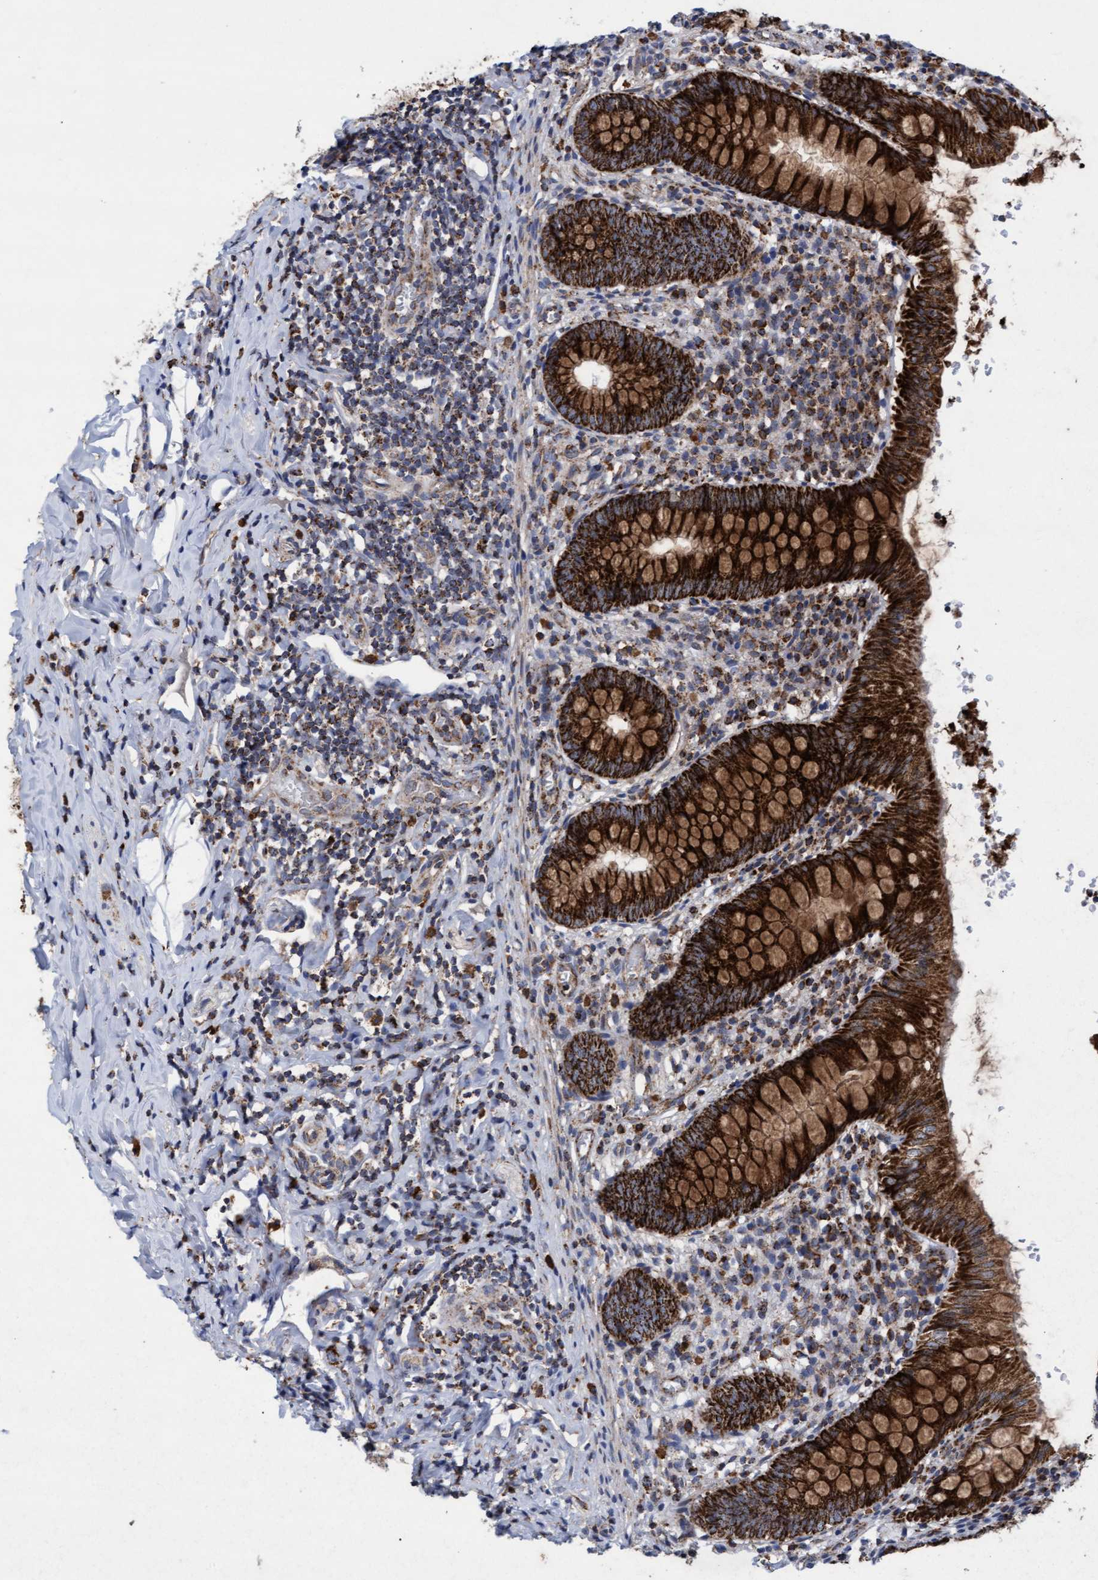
{"staining": {"intensity": "strong", "quantity": ">75%", "location": "cytoplasmic/membranous"}, "tissue": "appendix", "cell_type": "Glandular cells", "image_type": "normal", "snomed": [{"axis": "morphology", "description": "Normal tissue, NOS"}, {"axis": "topography", "description": "Appendix"}], "caption": "DAB (3,3'-diaminobenzidine) immunohistochemical staining of unremarkable human appendix displays strong cytoplasmic/membranous protein expression in about >75% of glandular cells. The protein is stained brown, and the nuclei are stained in blue (DAB (3,3'-diaminobenzidine) IHC with brightfield microscopy, high magnification).", "gene": "MRPL38", "patient": {"sex": "male", "age": 8}}